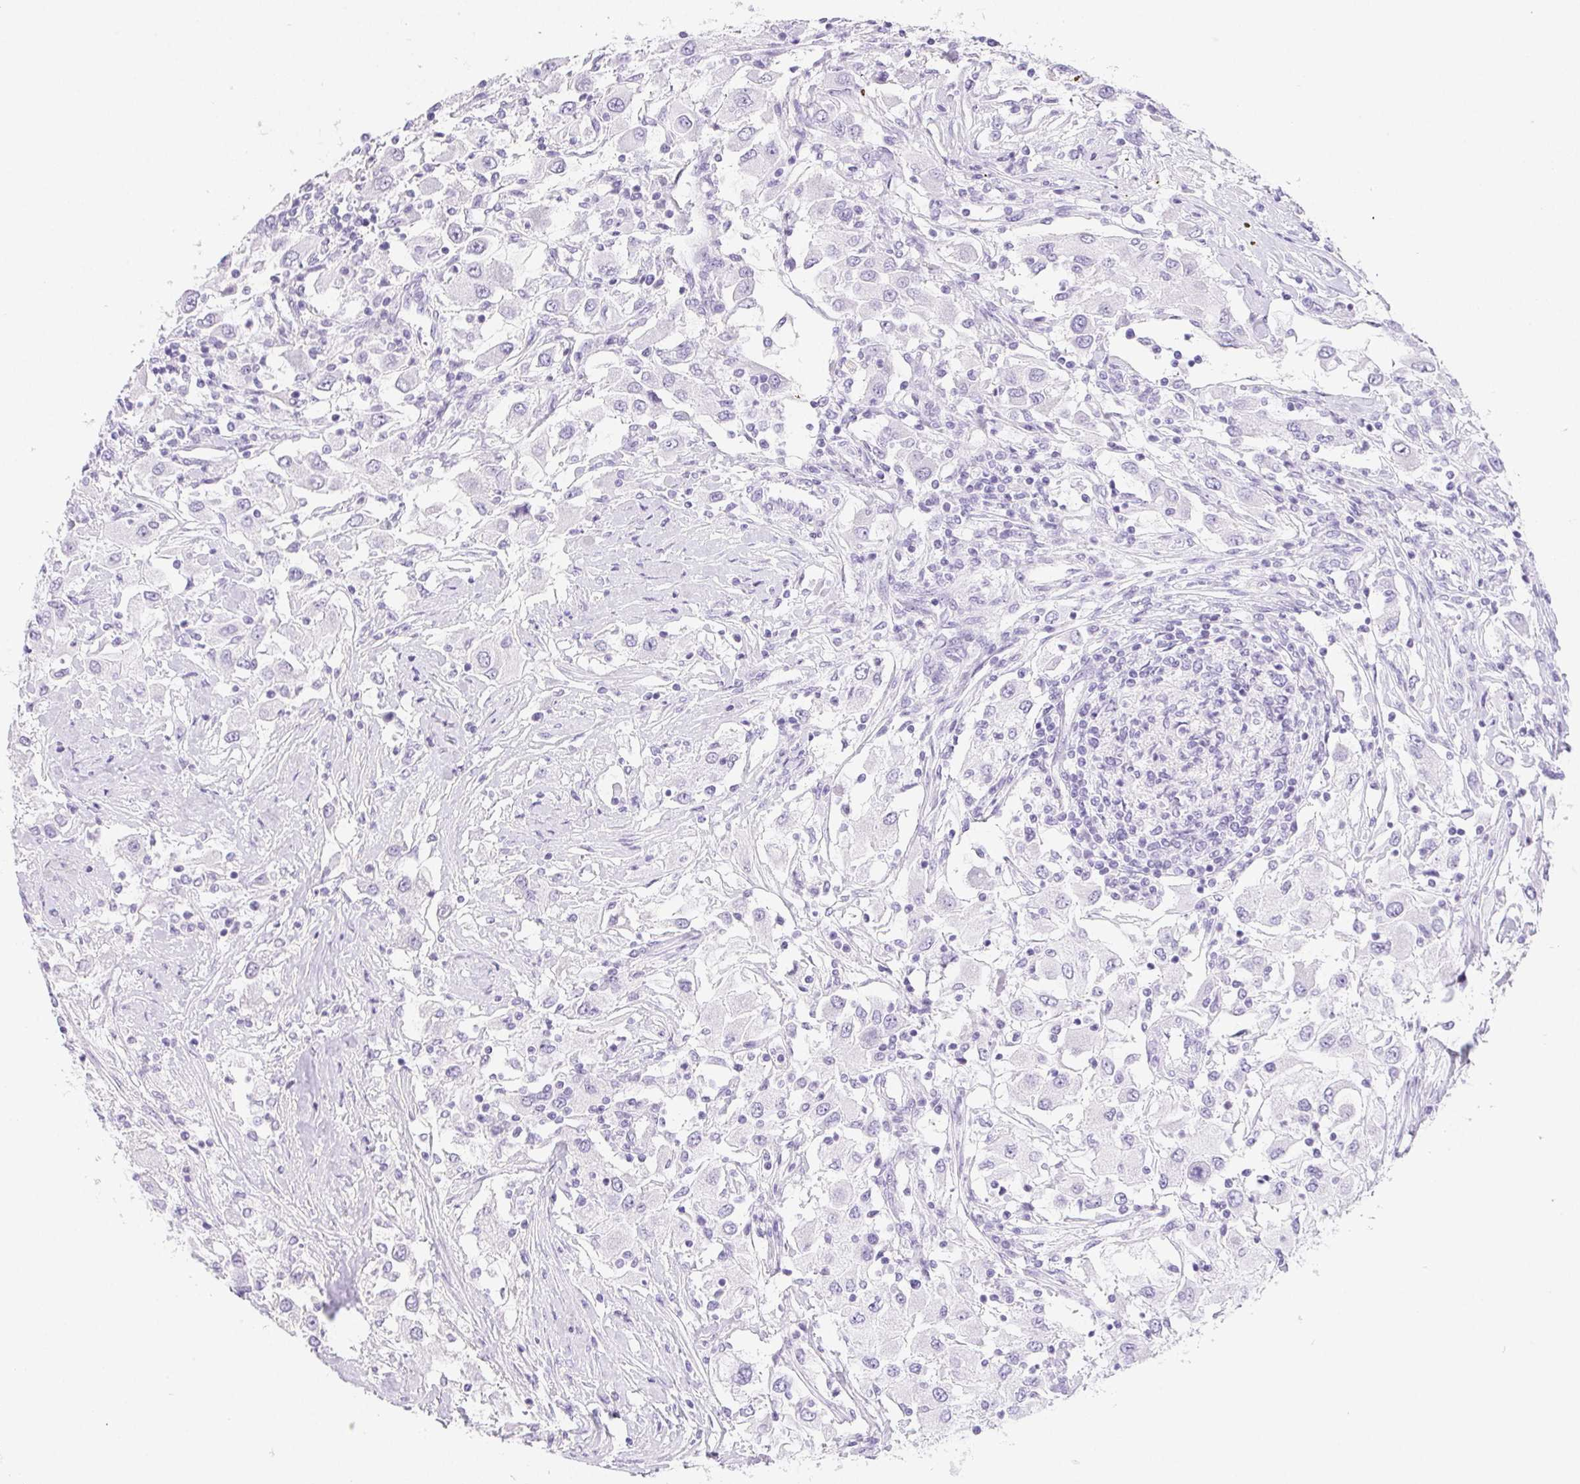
{"staining": {"intensity": "negative", "quantity": "none", "location": "none"}, "tissue": "renal cancer", "cell_type": "Tumor cells", "image_type": "cancer", "snomed": [{"axis": "morphology", "description": "Adenocarcinoma, NOS"}, {"axis": "topography", "description": "Kidney"}], "caption": "This is an immunohistochemistry (IHC) photomicrograph of renal cancer. There is no staining in tumor cells.", "gene": "PNLIP", "patient": {"sex": "female", "age": 67}}